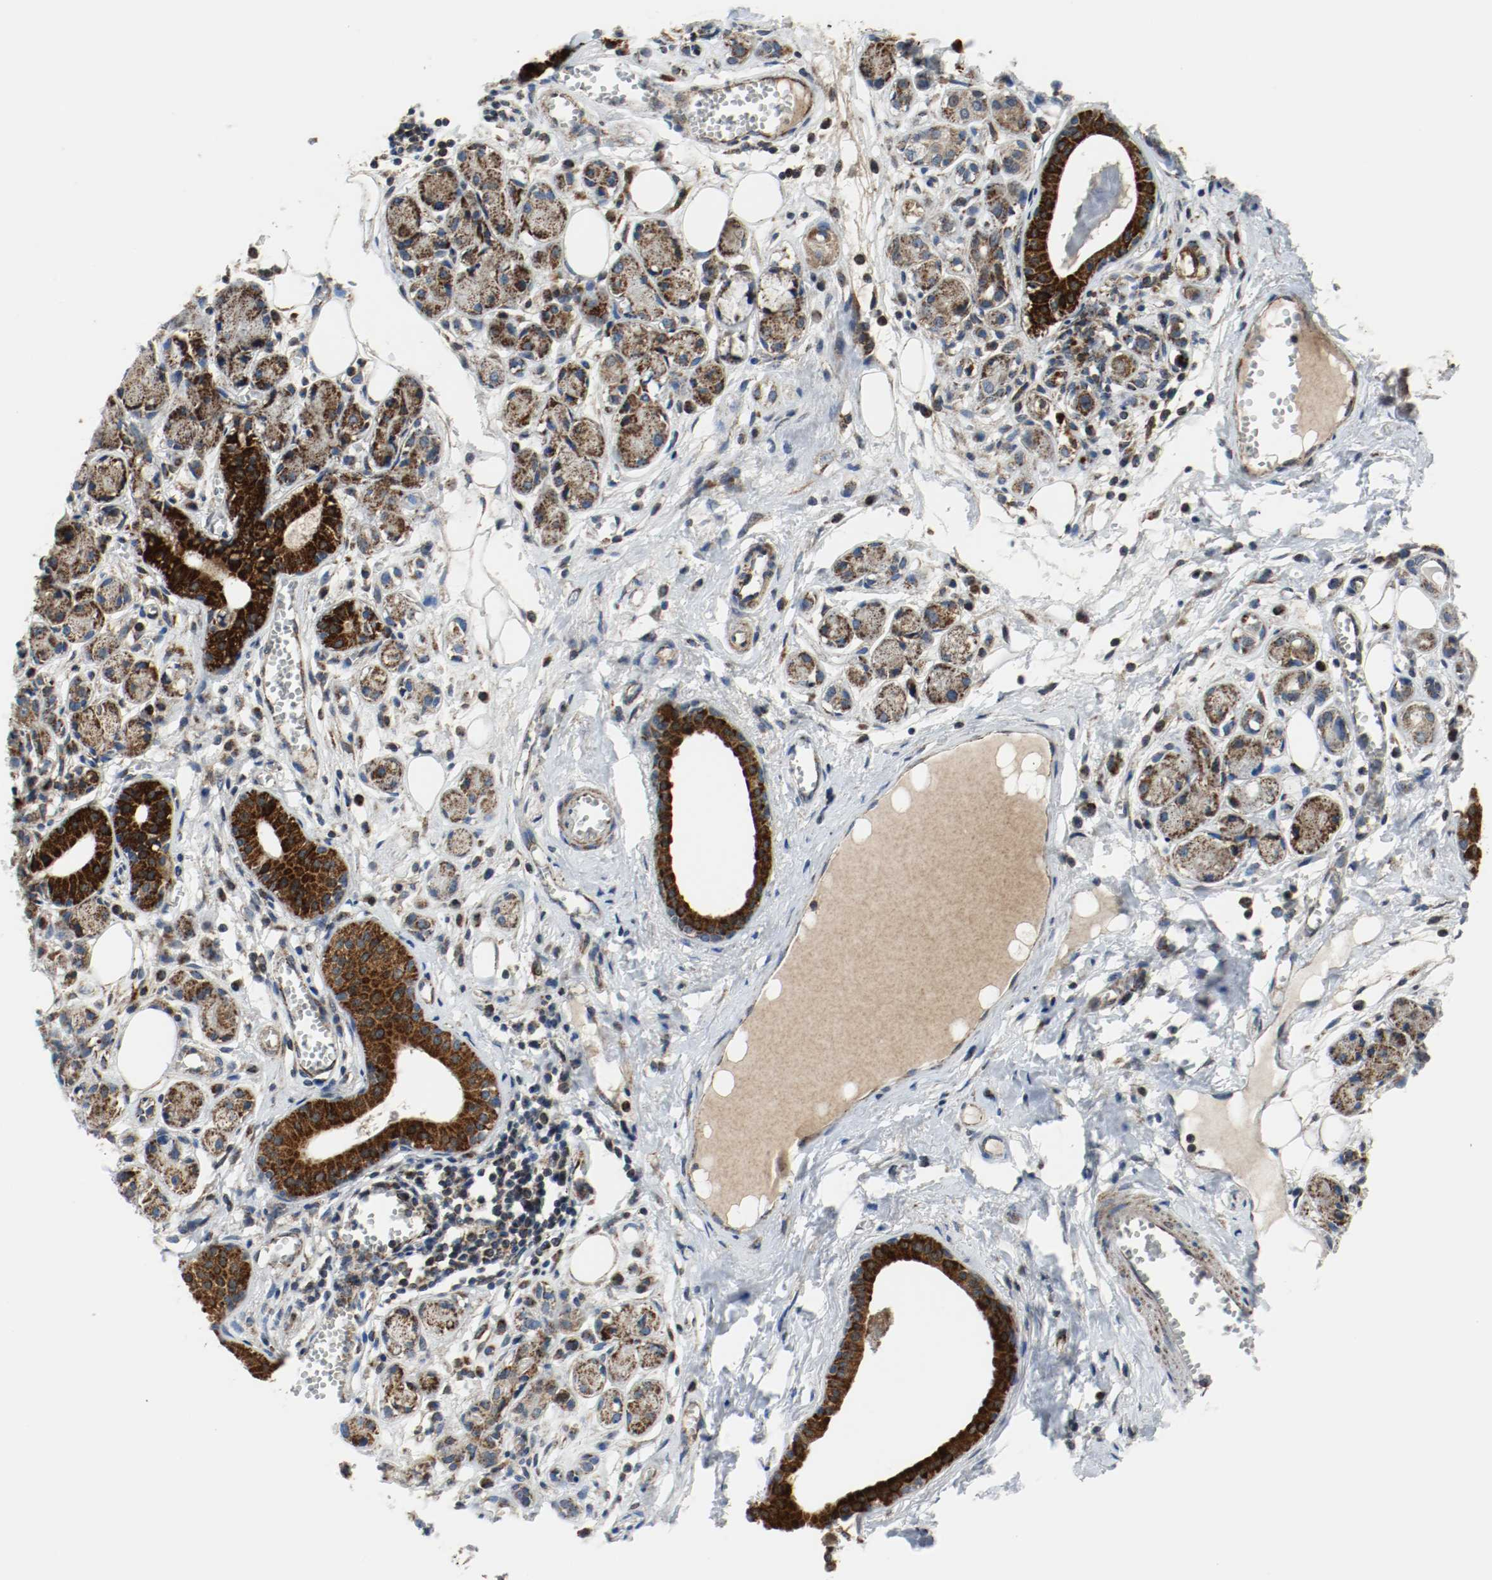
{"staining": {"intensity": "strong", "quantity": ">75%", "location": "cytoplasmic/membranous"}, "tissue": "soft tissue", "cell_type": "Fibroblasts", "image_type": "normal", "snomed": [{"axis": "morphology", "description": "Normal tissue, NOS"}, {"axis": "morphology", "description": "Inflammation, NOS"}, {"axis": "topography", "description": "Vascular tissue"}, {"axis": "topography", "description": "Salivary gland"}], "caption": "Immunohistochemistry staining of unremarkable soft tissue, which displays high levels of strong cytoplasmic/membranous expression in about >75% of fibroblasts indicating strong cytoplasmic/membranous protein positivity. The staining was performed using DAB (brown) for protein detection and nuclei were counterstained in hematoxylin (blue).", "gene": "TXNRD1", "patient": {"sex": "female", "age": 75}}